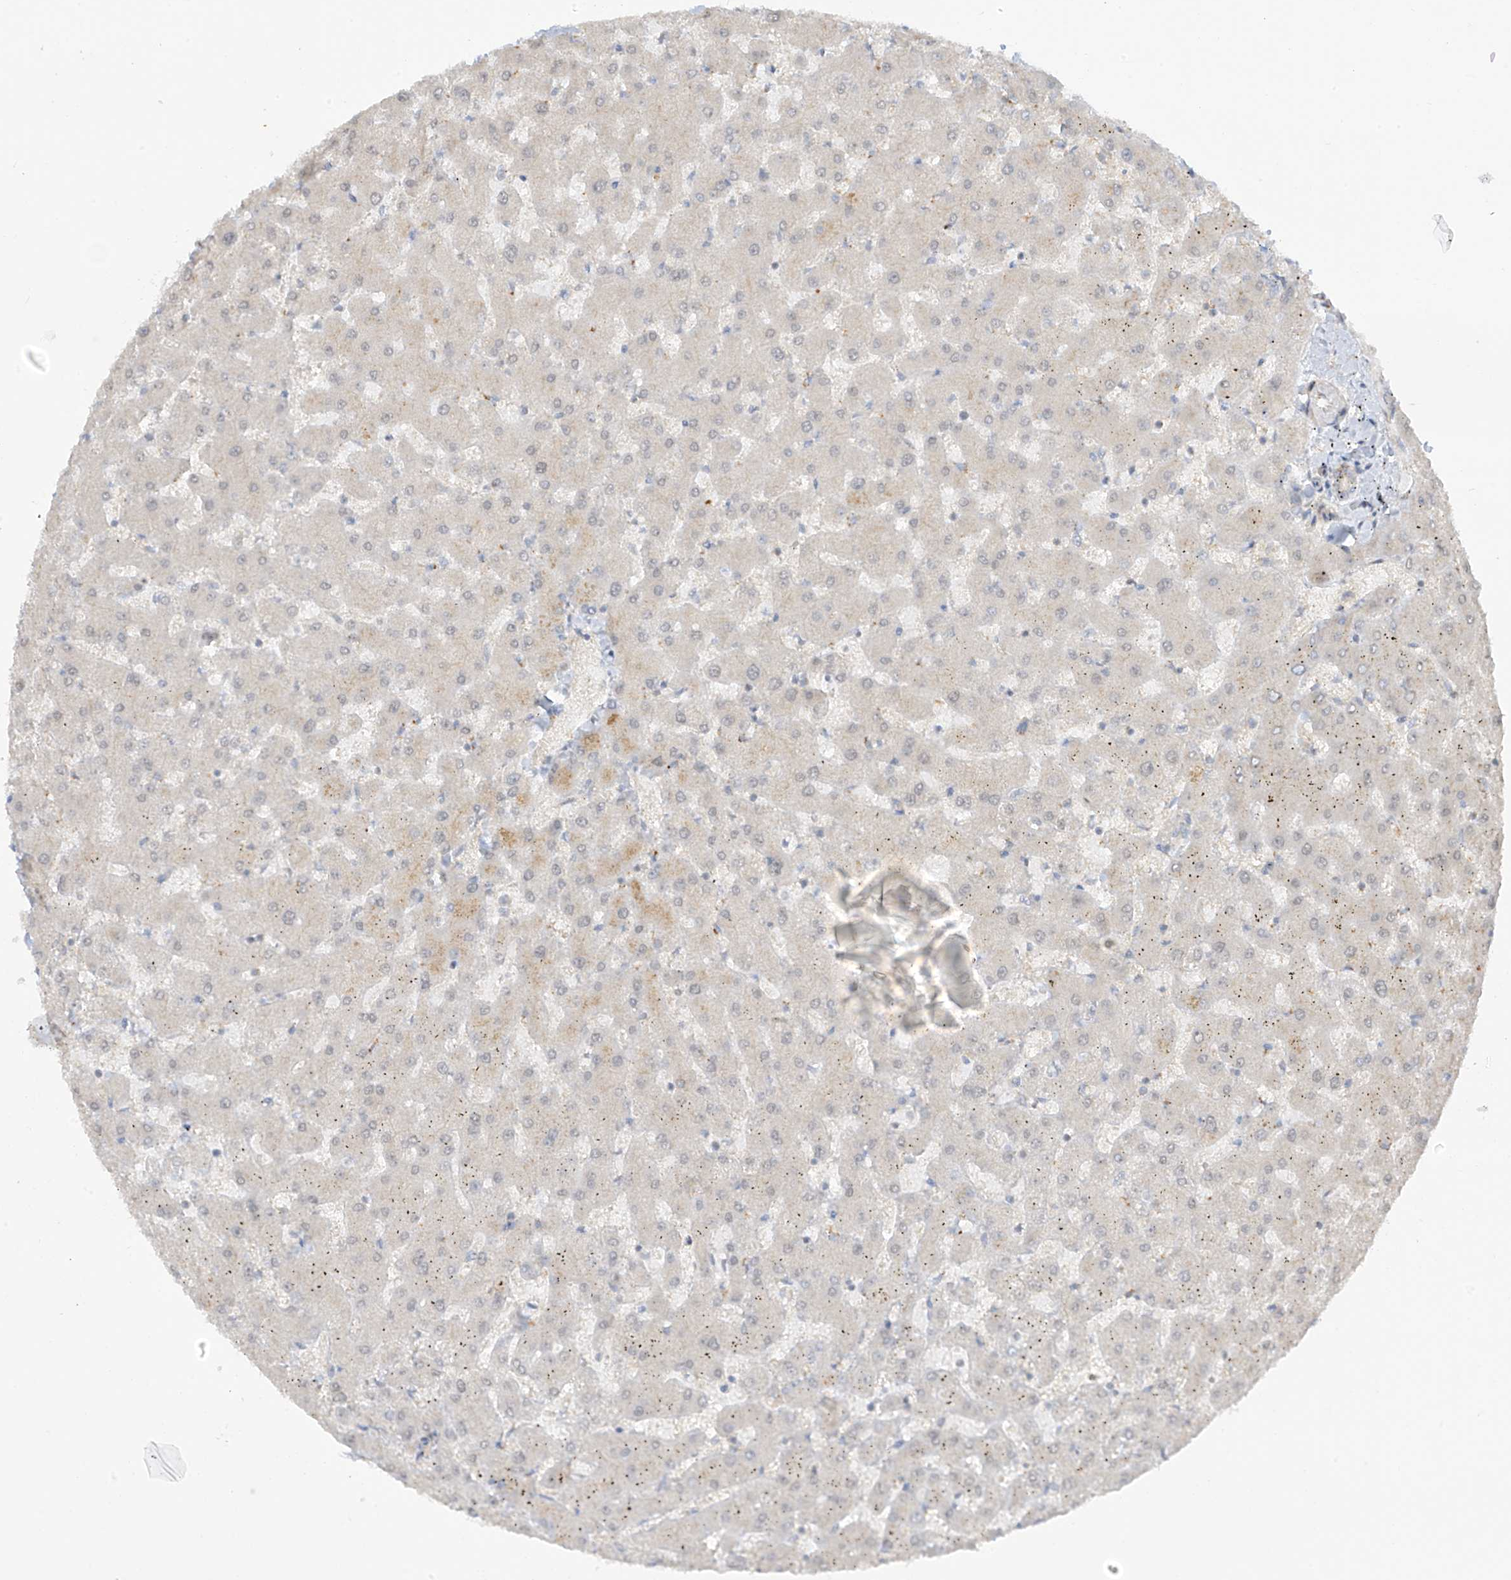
{"staining": {"intensity": "weak", "quantity": "<25%", "location": "cytoplasmic/membranous"}, "tissue": "liver", "cell_type": "Hepatocytes", "image_type": "normal", "snomed": [{"axis": "morphology", "description": "Normal tissue, NOS"}, {"axis": "topography", "description": "Liver"}], "caption": "The histopathology image reveals no staining of hepatocytes in unremarkable liver.", "gene": "HS6ST2", "patient": {"sex": "female", "age": 63}}